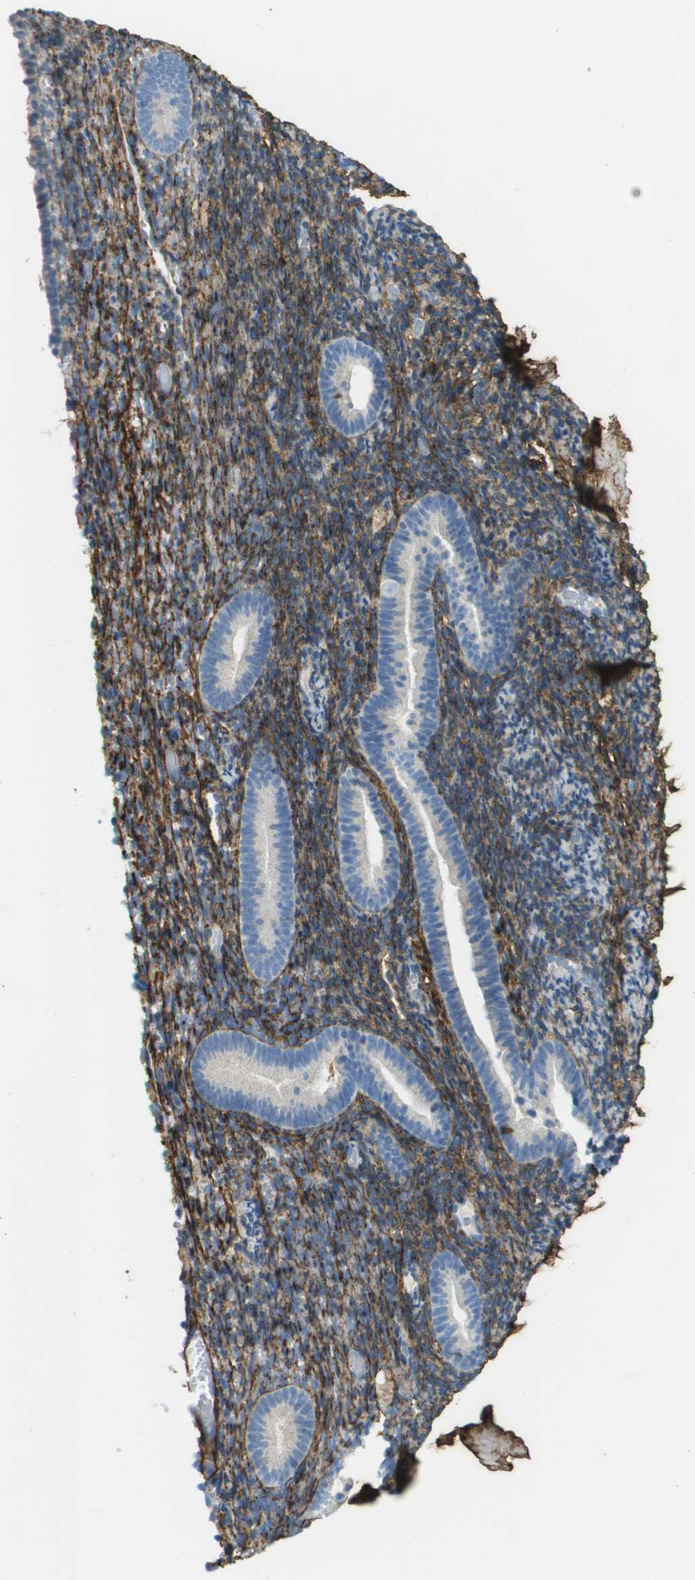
{"staining": {"intensity": "moderate", "quantity": "25%-75%", "location": "cytoplasmic/membranous"}, "tissue": "endometrium", "cell_type": "Cells in endometrial stroma", "image_type": "normal", "snomed": [{"axis": "morphology", "description": "Normal tissue, NOS"}, {"axis": "topography", "description": "Endometrium"}], "caption": "Cells in endometrial stroma demonstrate medium levels of moderate cytoplasmic/membranous staining in approximately 25%-75% of cells in benign human endometrium. The protein of interest is stained brown, and the nuclei are stained in blue (DAB (3,3'-diaminobenzidine) IHC with brightfield microscopy, high magnification).", "gene": "DCN", "patient": {"sex": "female", "age": 51}}